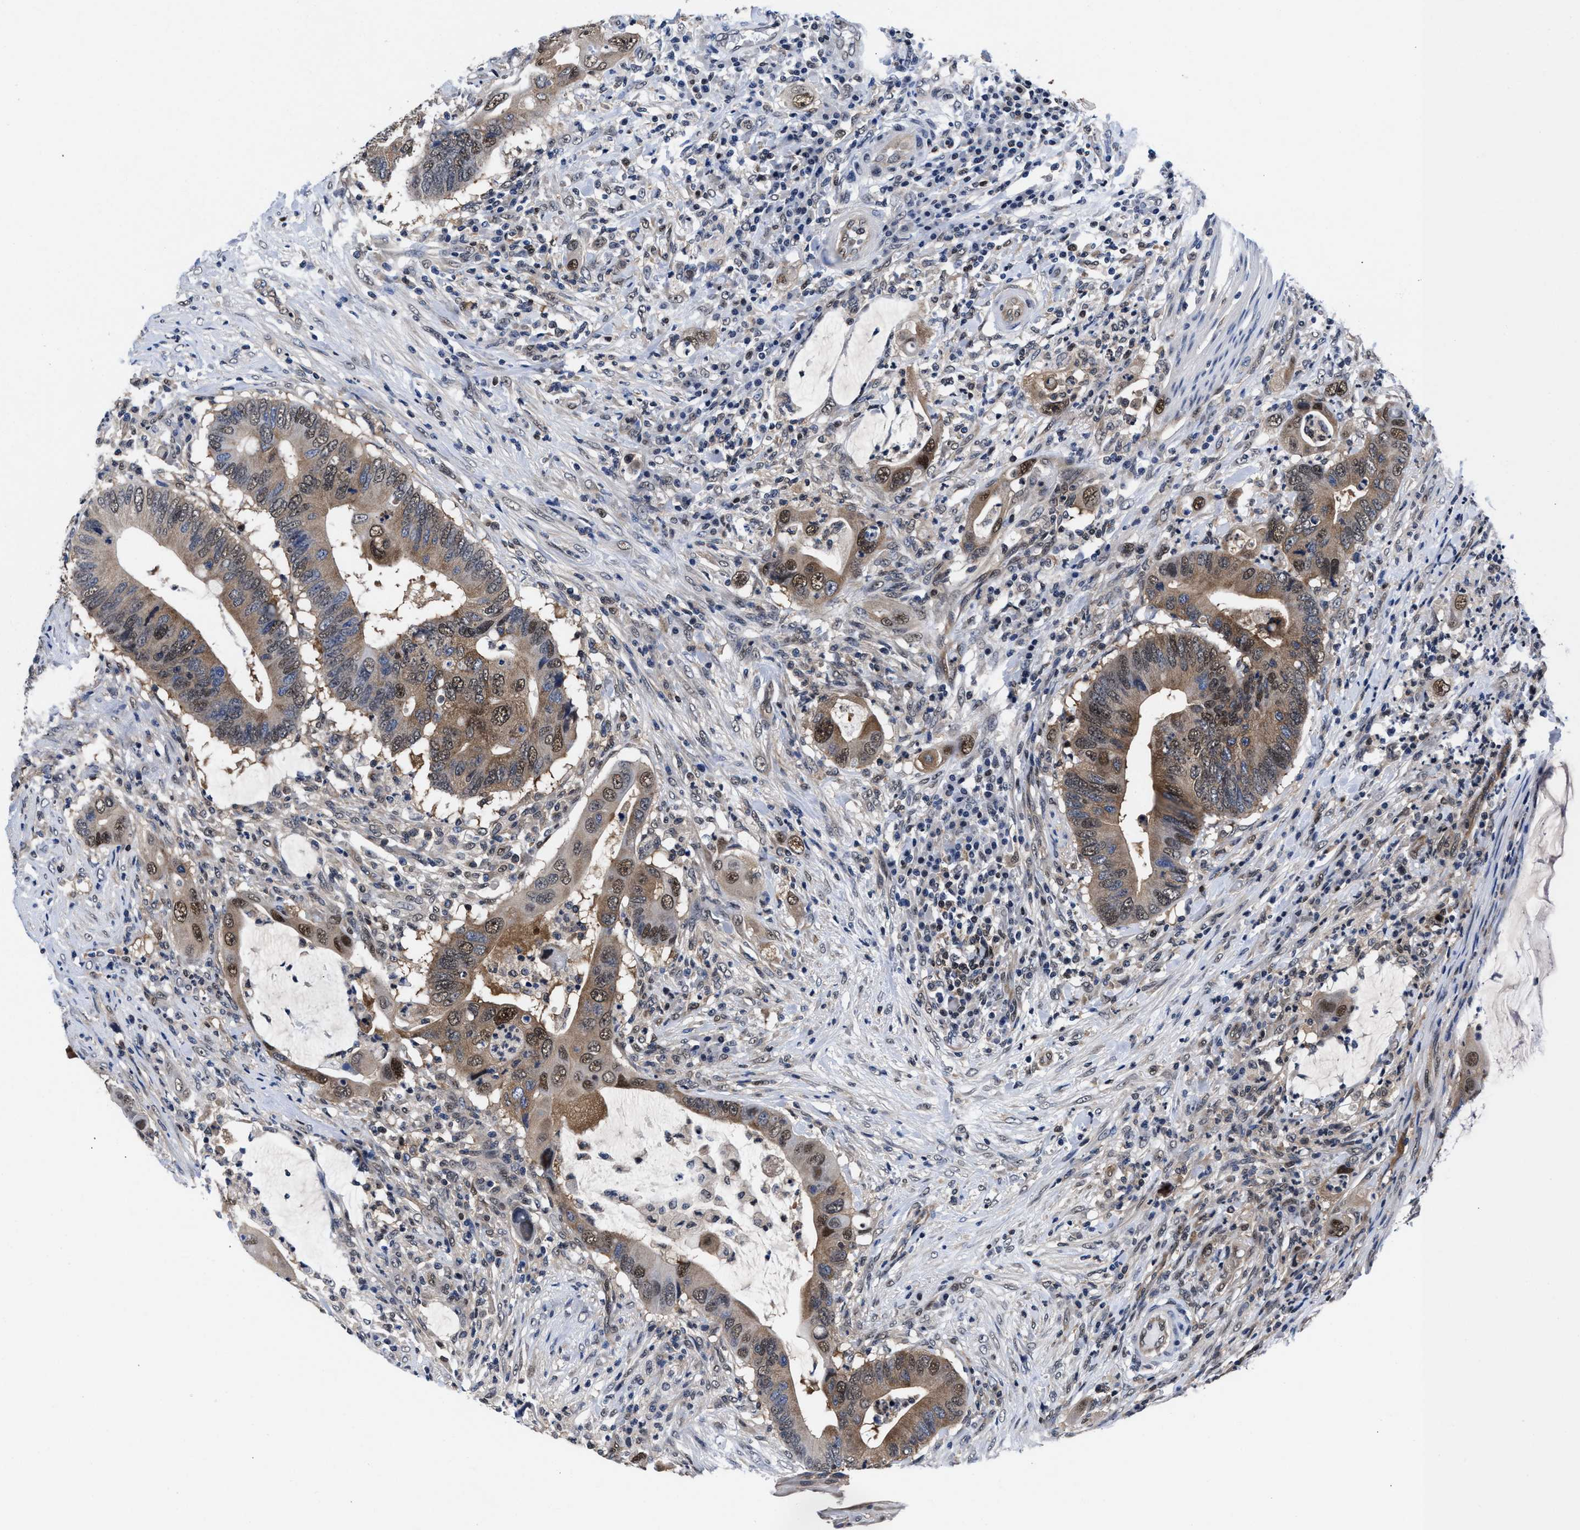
{"staining": {"intensity": "moderate", "quantity": ">75%", "location": "cytoplasmic/membranous,nuclear"}, "tissue": "colorectal cancer", "cell_type": "Tumor cells", "image_type": "cancer", "snomed": [{"axis": "morphology", "description": "Adenocarcinoma, NOS"}, {"axis": "topography", "description": "Colon"}], "caption": "The image shows a brown stain indicating the presence of a protein in the cytoplasmic/membranous and nuclear of tumor cells in adenocarcinoma (colorectal).", "gene": "ACLY", "patient": {"sex": "male", "age": 71}}